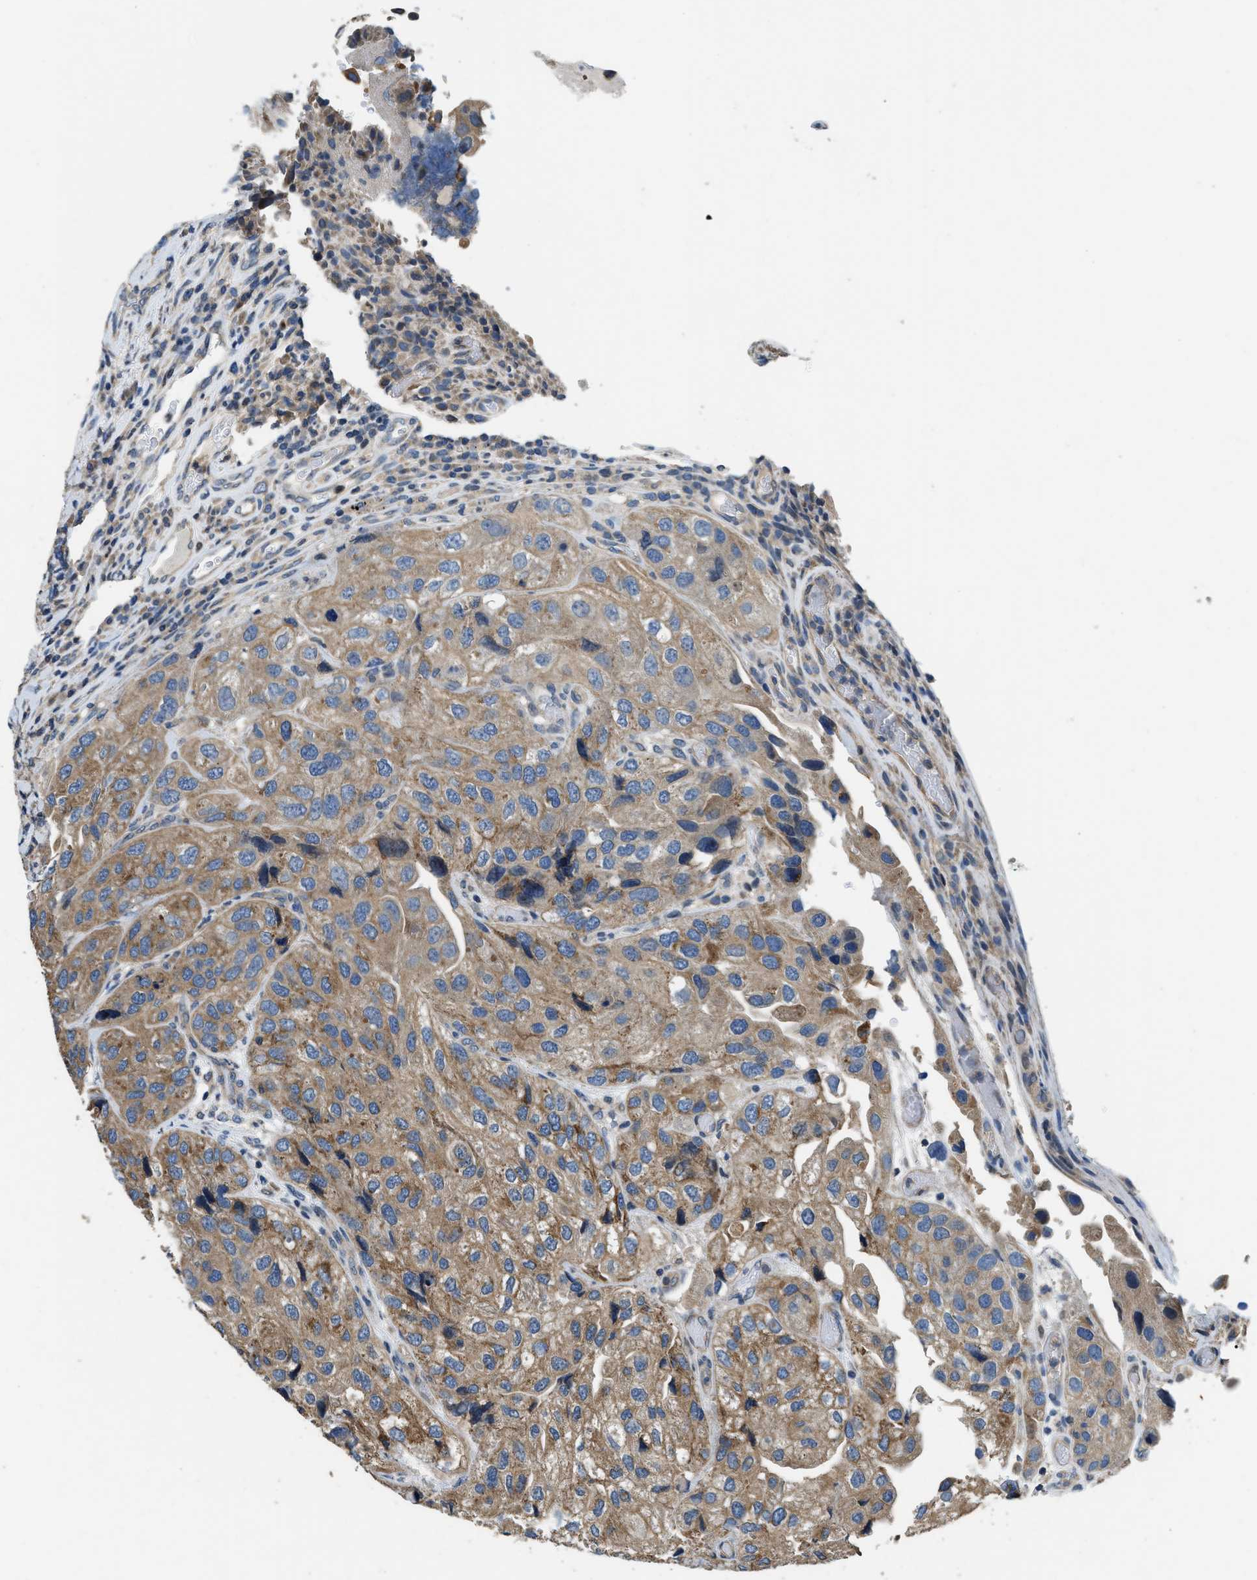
{"staining": {"intensity": "moderate", "quantity": ">75%", "location": "cytoplasmic/membranous"}, "tissue": "urothelial cancer", "cell_type": "Tumor cells", "image_type": "cancer", "snomed": [{"axis": "morphology", "description": "Urothelial carcinoma, High grade"}, {"axis": "topography", "description": "Urinary bladder"}], "caption": "Immunohistochemical staining of urothelial carcinoma (high-grade) demonstrates moderate cytoplasmic/membranous protein expression in about >75% of tumor cells. The protein of interest is shown in brown color, while the nuclei are stained blue.", "gene": "SSH2", "patient": {"sex": "female", "age": 64}}